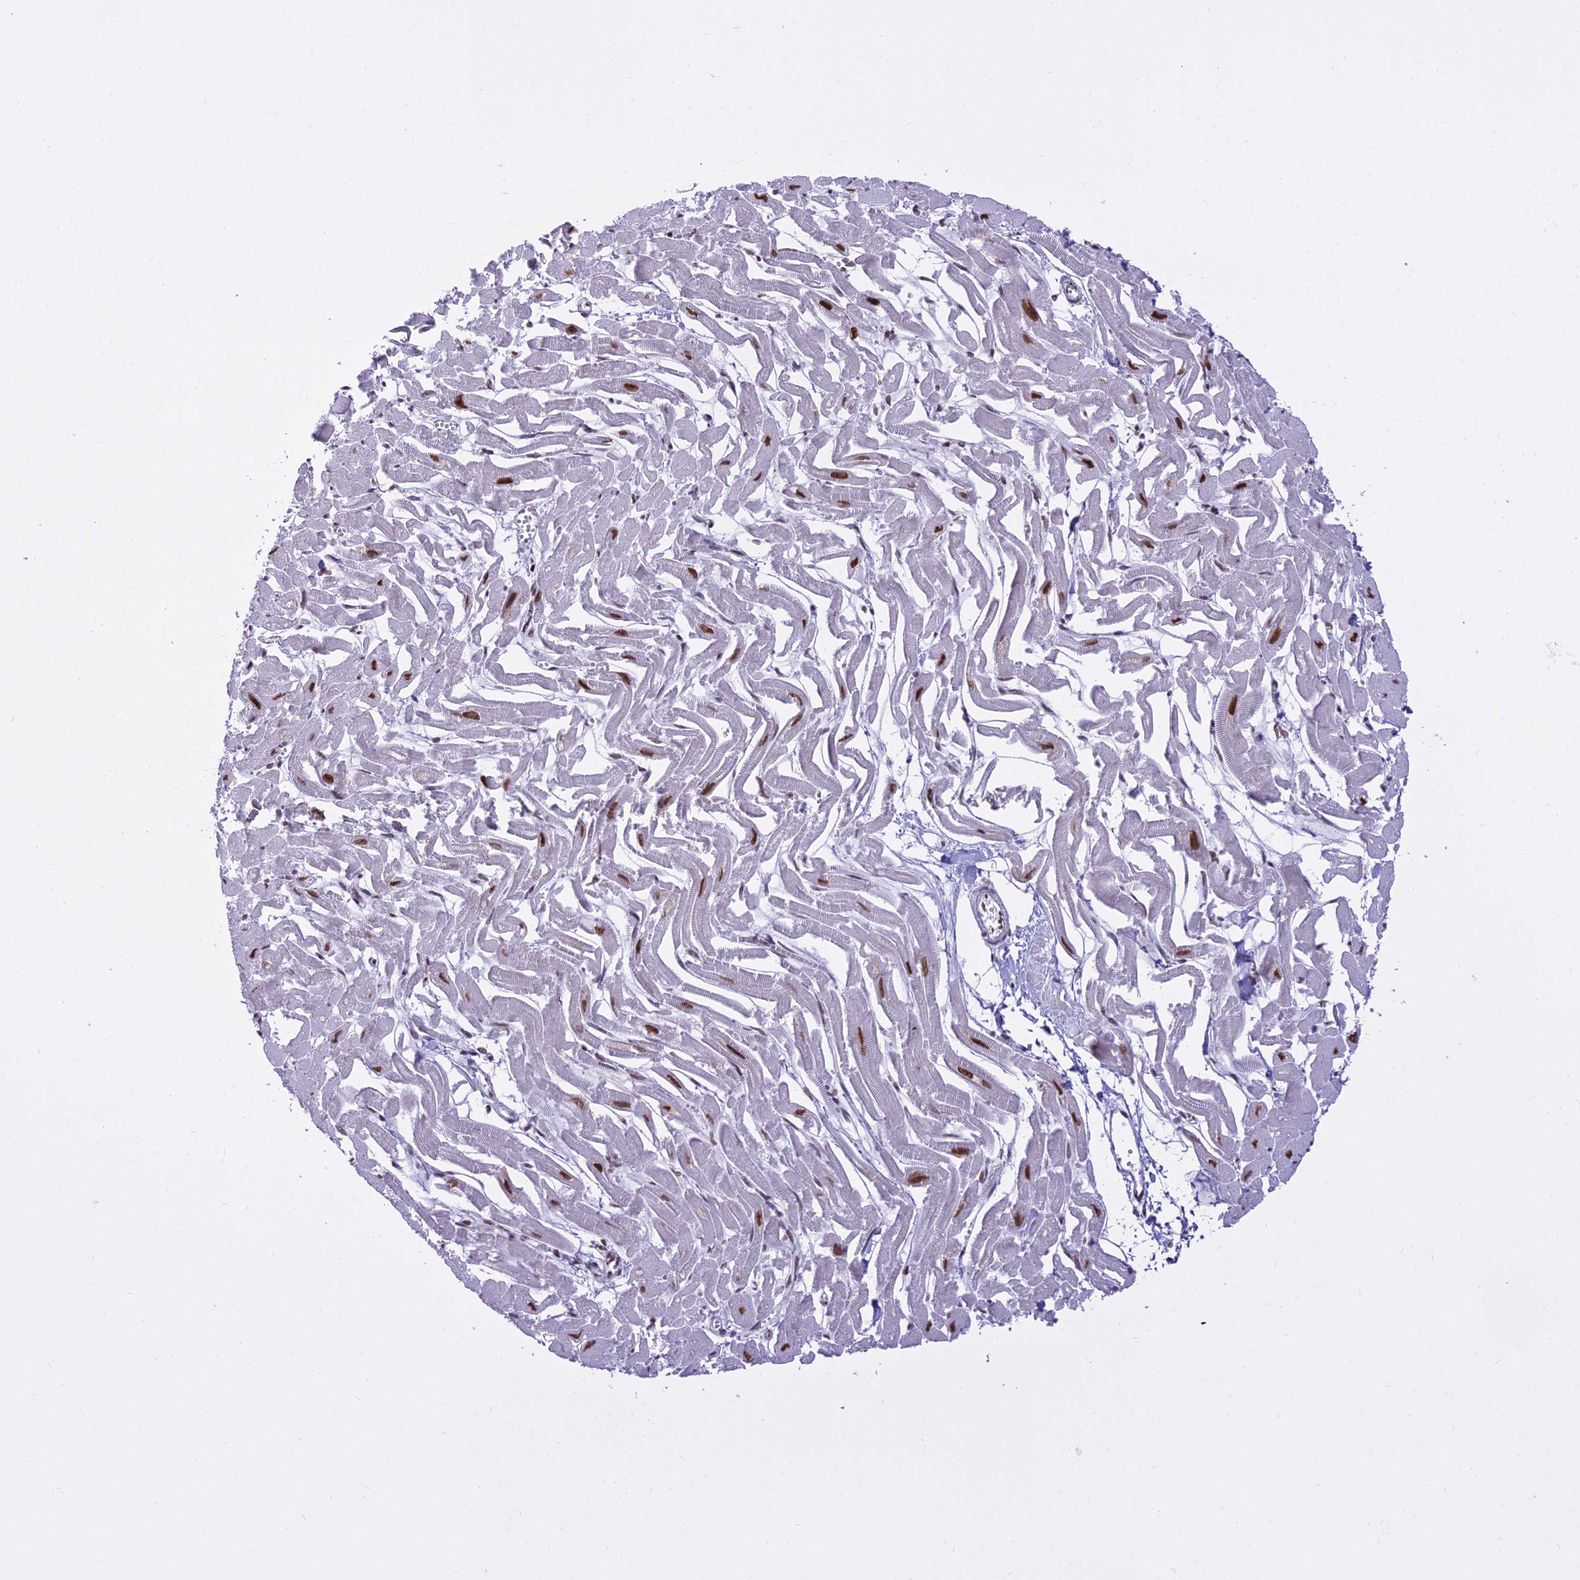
{"staining": {"intensity": "strong", "quantity": ">75%", "location": "nuclear"}, "tissue": "heart muscle", "cell_type": "Cardiomyocytes", "image_type": "normal", "snomed": [{"axis": "morphology", "description": "Normal tissue, NOS"}, {"axis": "topography", "description": "Heart"}], "caption": "High-magnification brightfield microscopy of normal heart muscle stained with DAB (3,3'-diaminobenzidine) (brown) and counterstained with hematoxylin (blue). cardiomyocytes exhibit strong nuclear expression is seen in approximately>75% of cells. Nuclei are stained in blue.", "gene": "PARP1", "patient": {"sex": "male", "age": 54}}